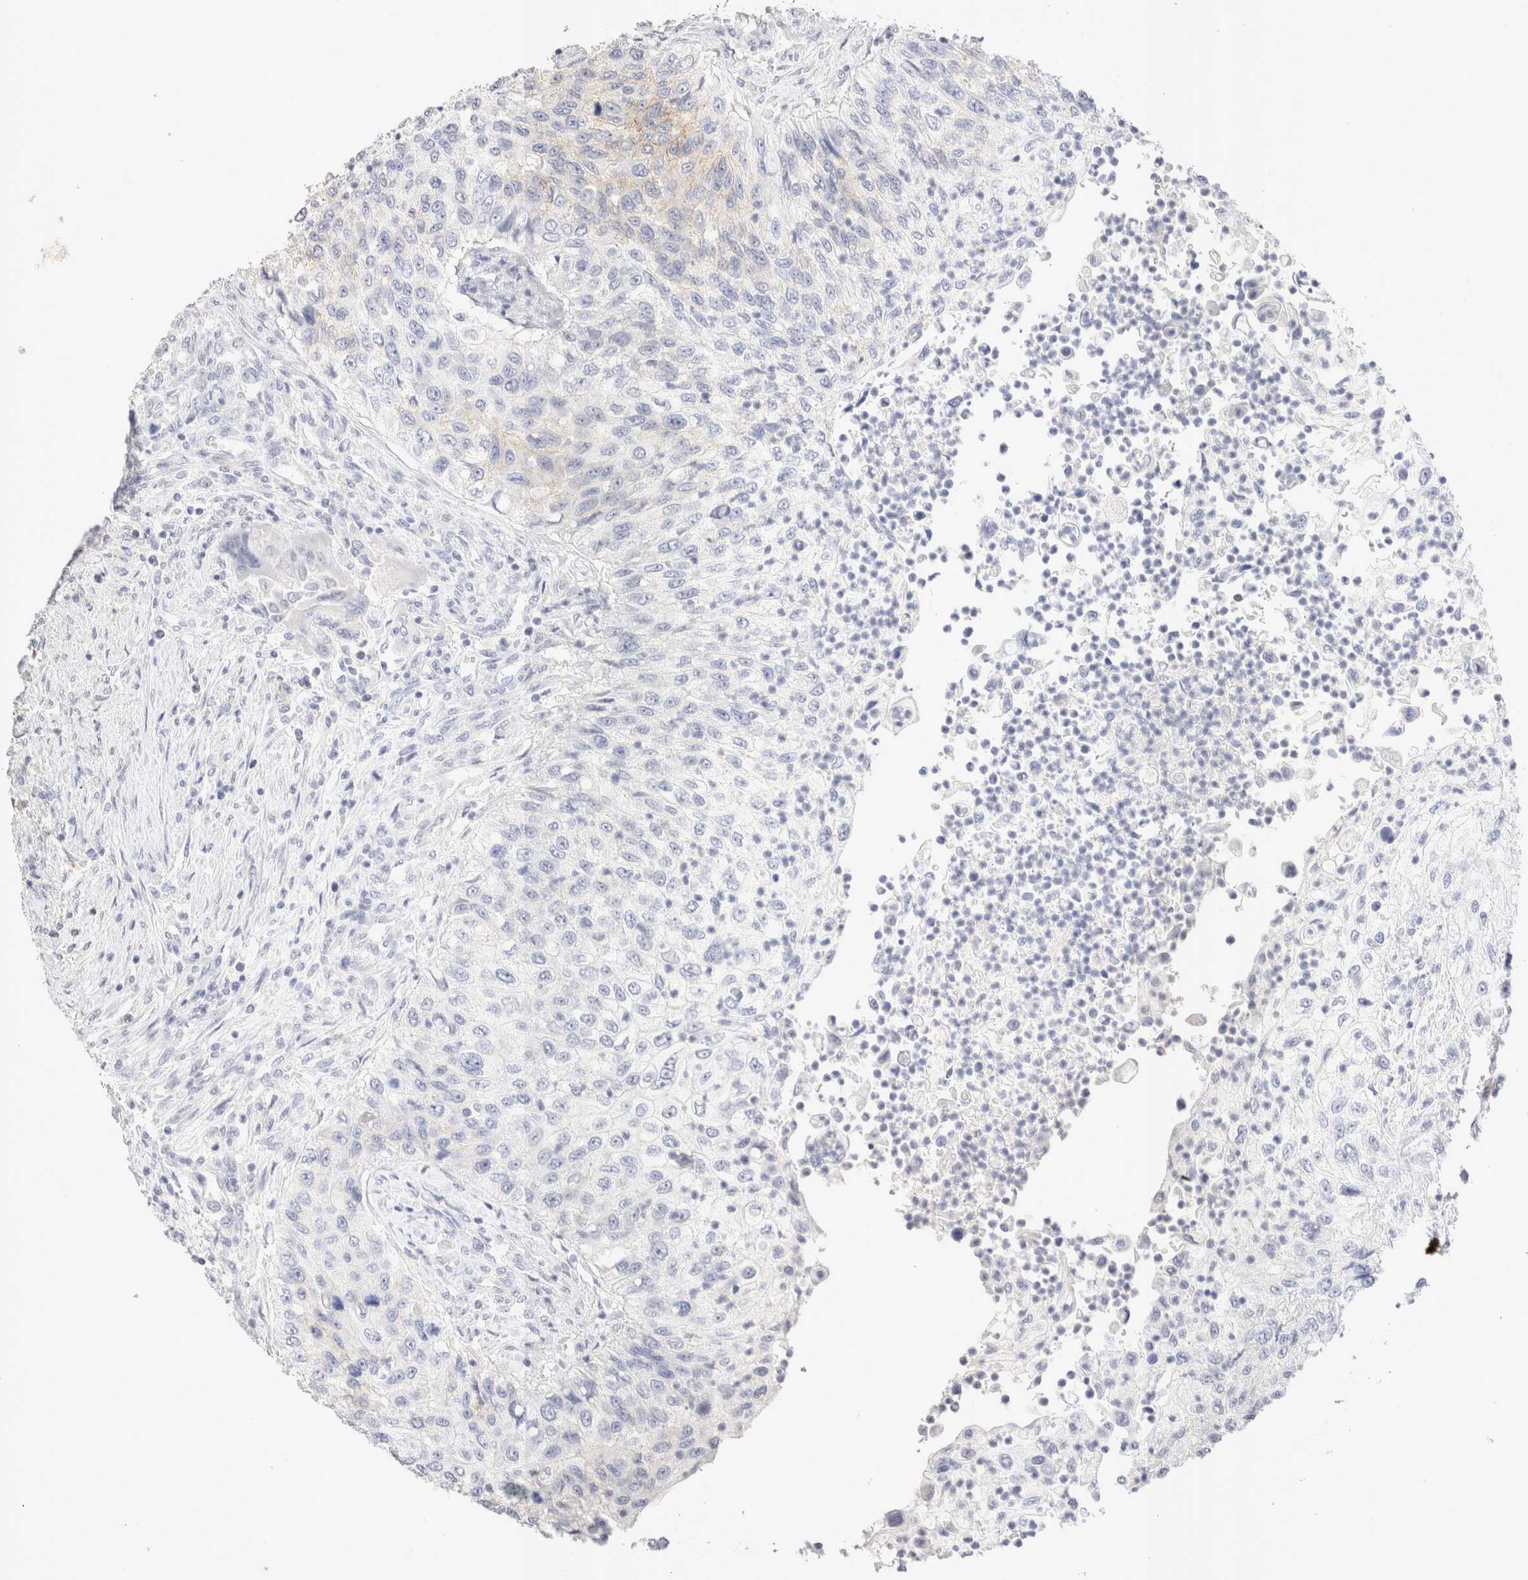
{"staining": {"intensity": "negative", "quantity": "none", "location": "none"}, "tissue": "urothelial cancer", "cell_type": "Tumor cells", "image_type": "cancer", "snomed": [{"axis": "morphology", "description": "Urothelial carcinoma, High grade"}, {"axis": "topography", "description": "Urinary bladder"}], "caption": "IHC image of urothelial cancer stained for a protein (brown), which exhibits no positivity in tumor cells.", "gene": "EPCAM", "patient": {"sex": "female", "age": 60}}